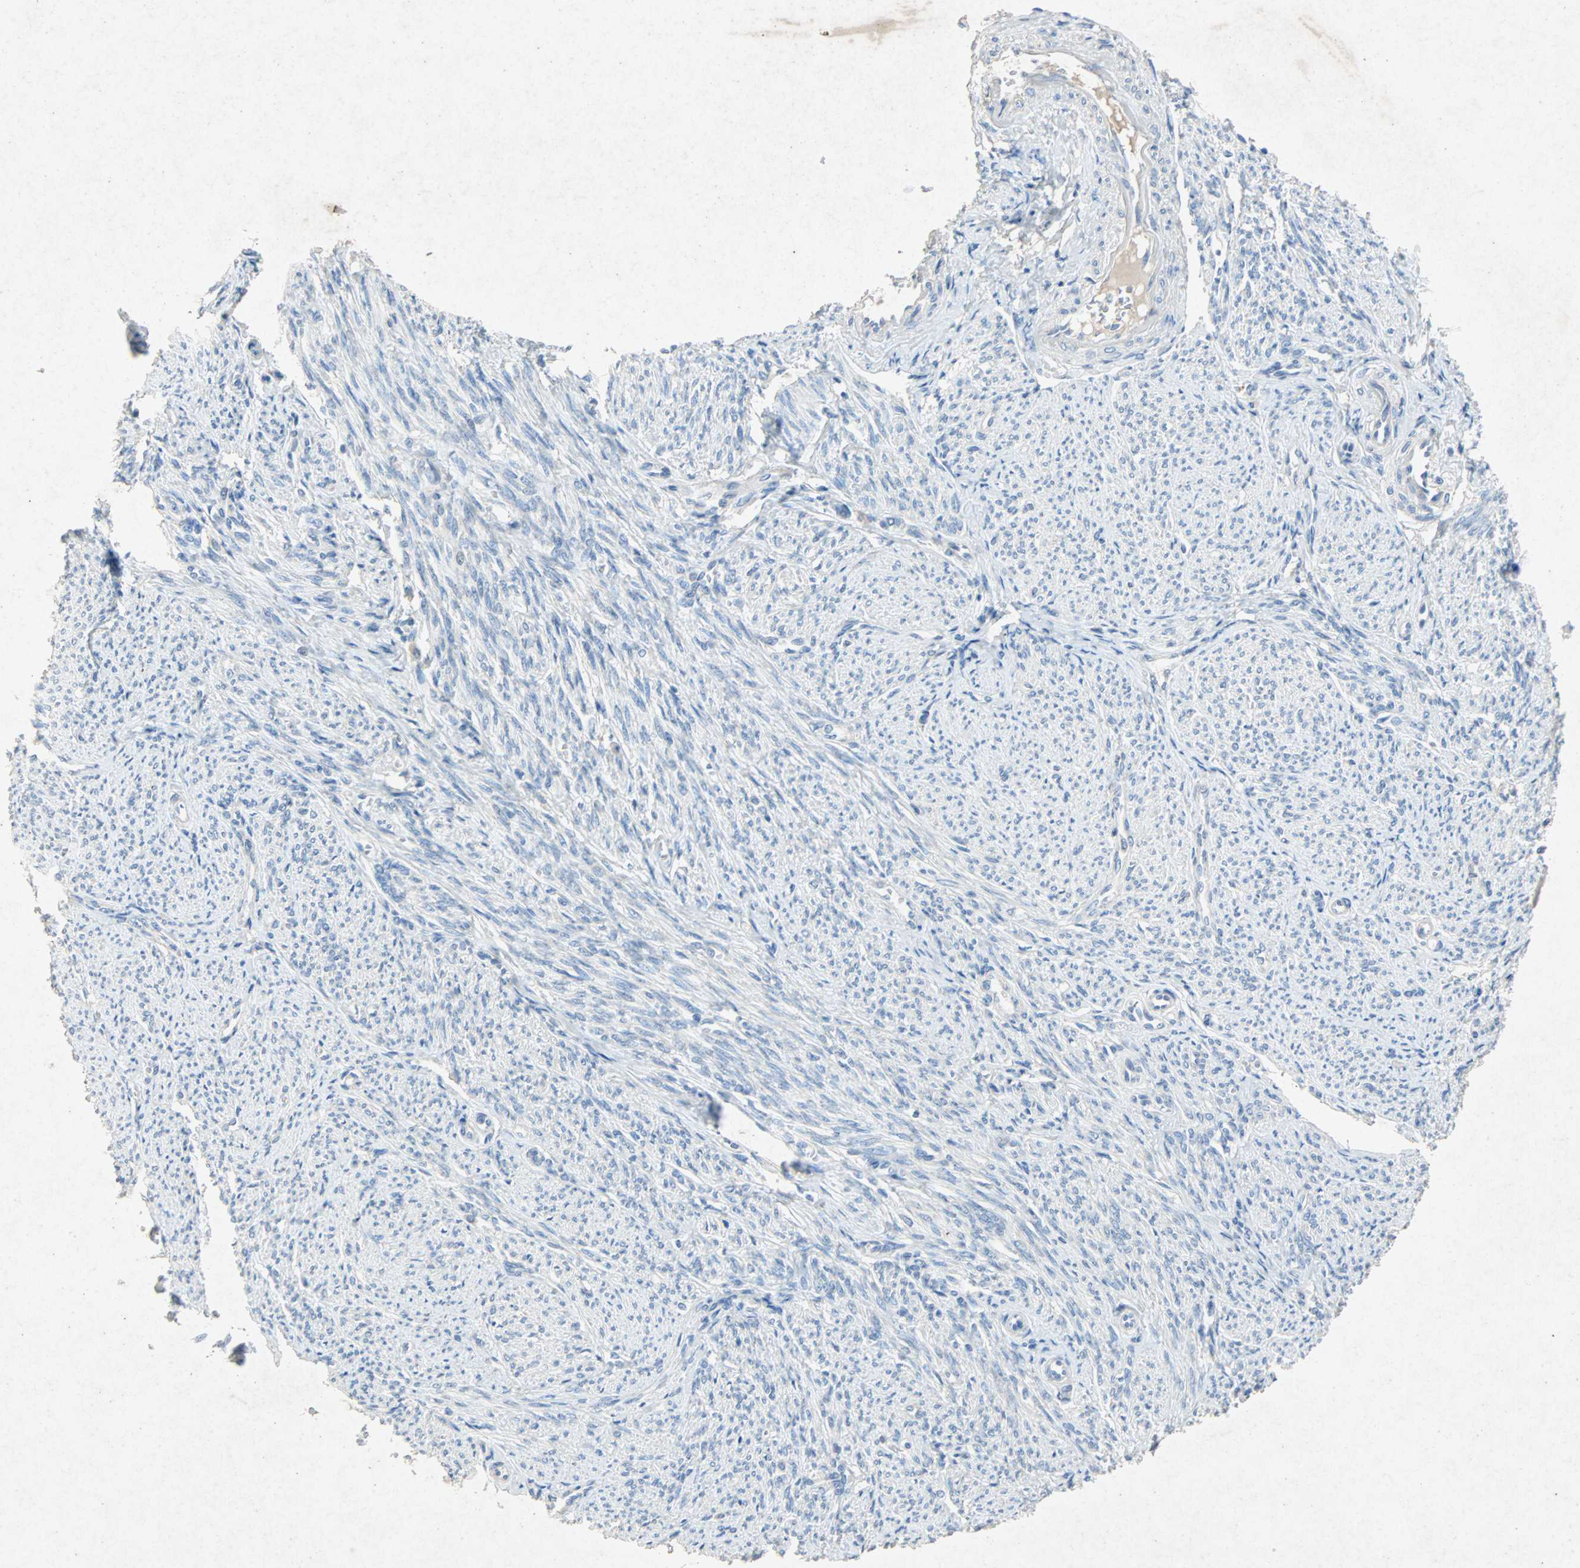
{"staining": {"intensity": "negative", "quantity": "none", "location": "none"}, "tissue": "smooth muscle", "cell_type": "Smooth muscle cells", "image_type": "normal", "snomed": [{"axis": "morphology", "description": "Normal tissue, NOS"}, {"axis": "topography", "description": "Smooth muscle"}], "caption": "Immunohistochemical staining of normal smooth muscle displays no significant positivity in smooth muscle cells.", "gene": "PCDHB2", "patient": {"sex": "female", "age": 65}}